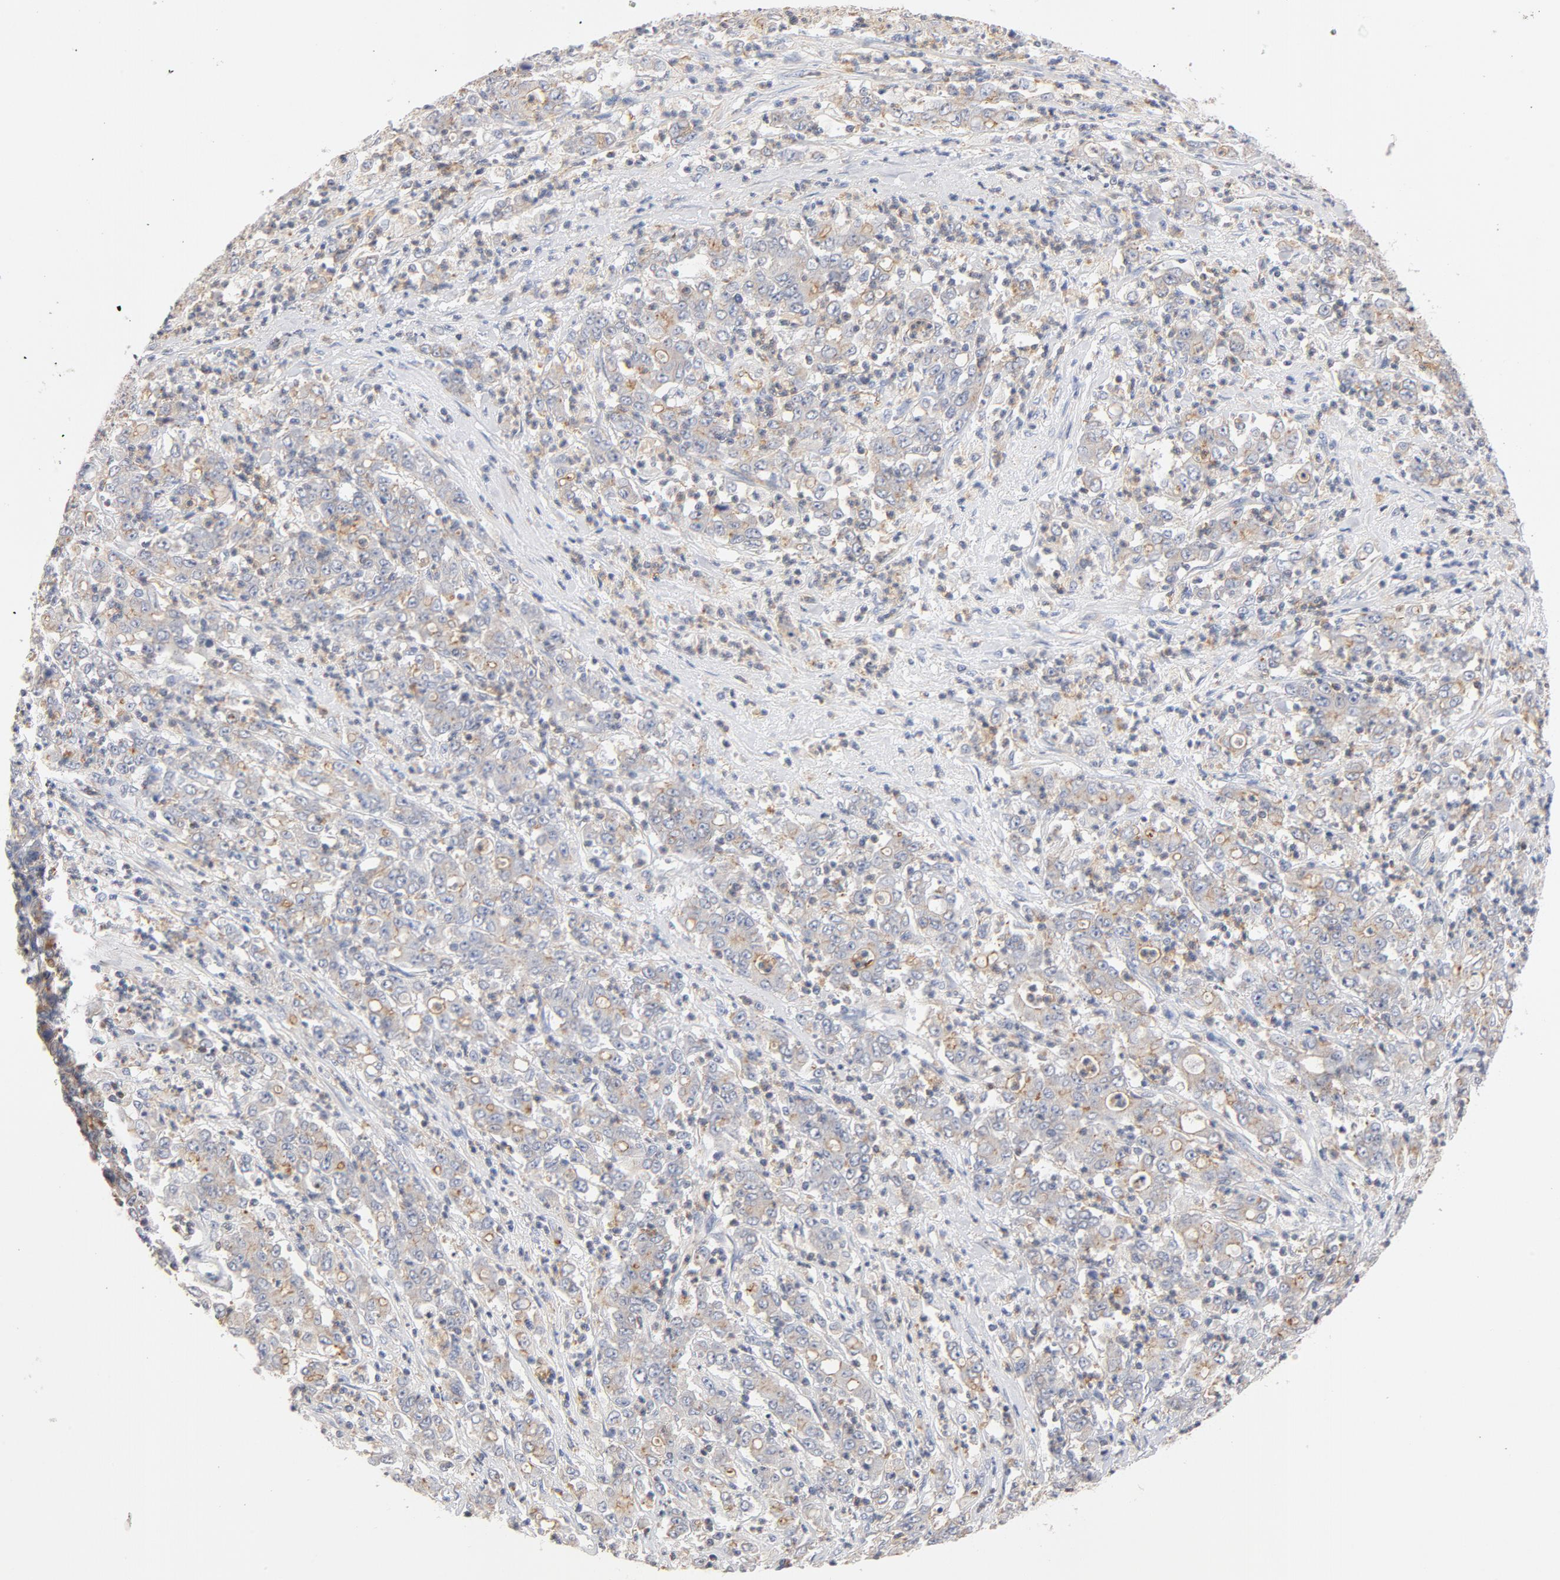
{"staining": {"intensity": "moderate", "quantity": ">75%", "location": "cytoplasmic/membranous"}, "tissue": "stomach cancer", "cell_type": "Tumor cells", "image_type": "cancer", "snomed": [{"axis": "morphology", "description": "Adenocarcinoma, NOS"}, {"axis": "topography", "description": "Stomach, lower"}], "caption": "Immunohistochemistry (DAB (3,3'-diaminobenzidine)) staining of human stomach adenocarcinoma demonstrates moderate cytoplasmic/membranous protein staining in approximately >75% of tumor cells.", "gene": "STRN3", "patient": {"sex": "female", "age": 71}}